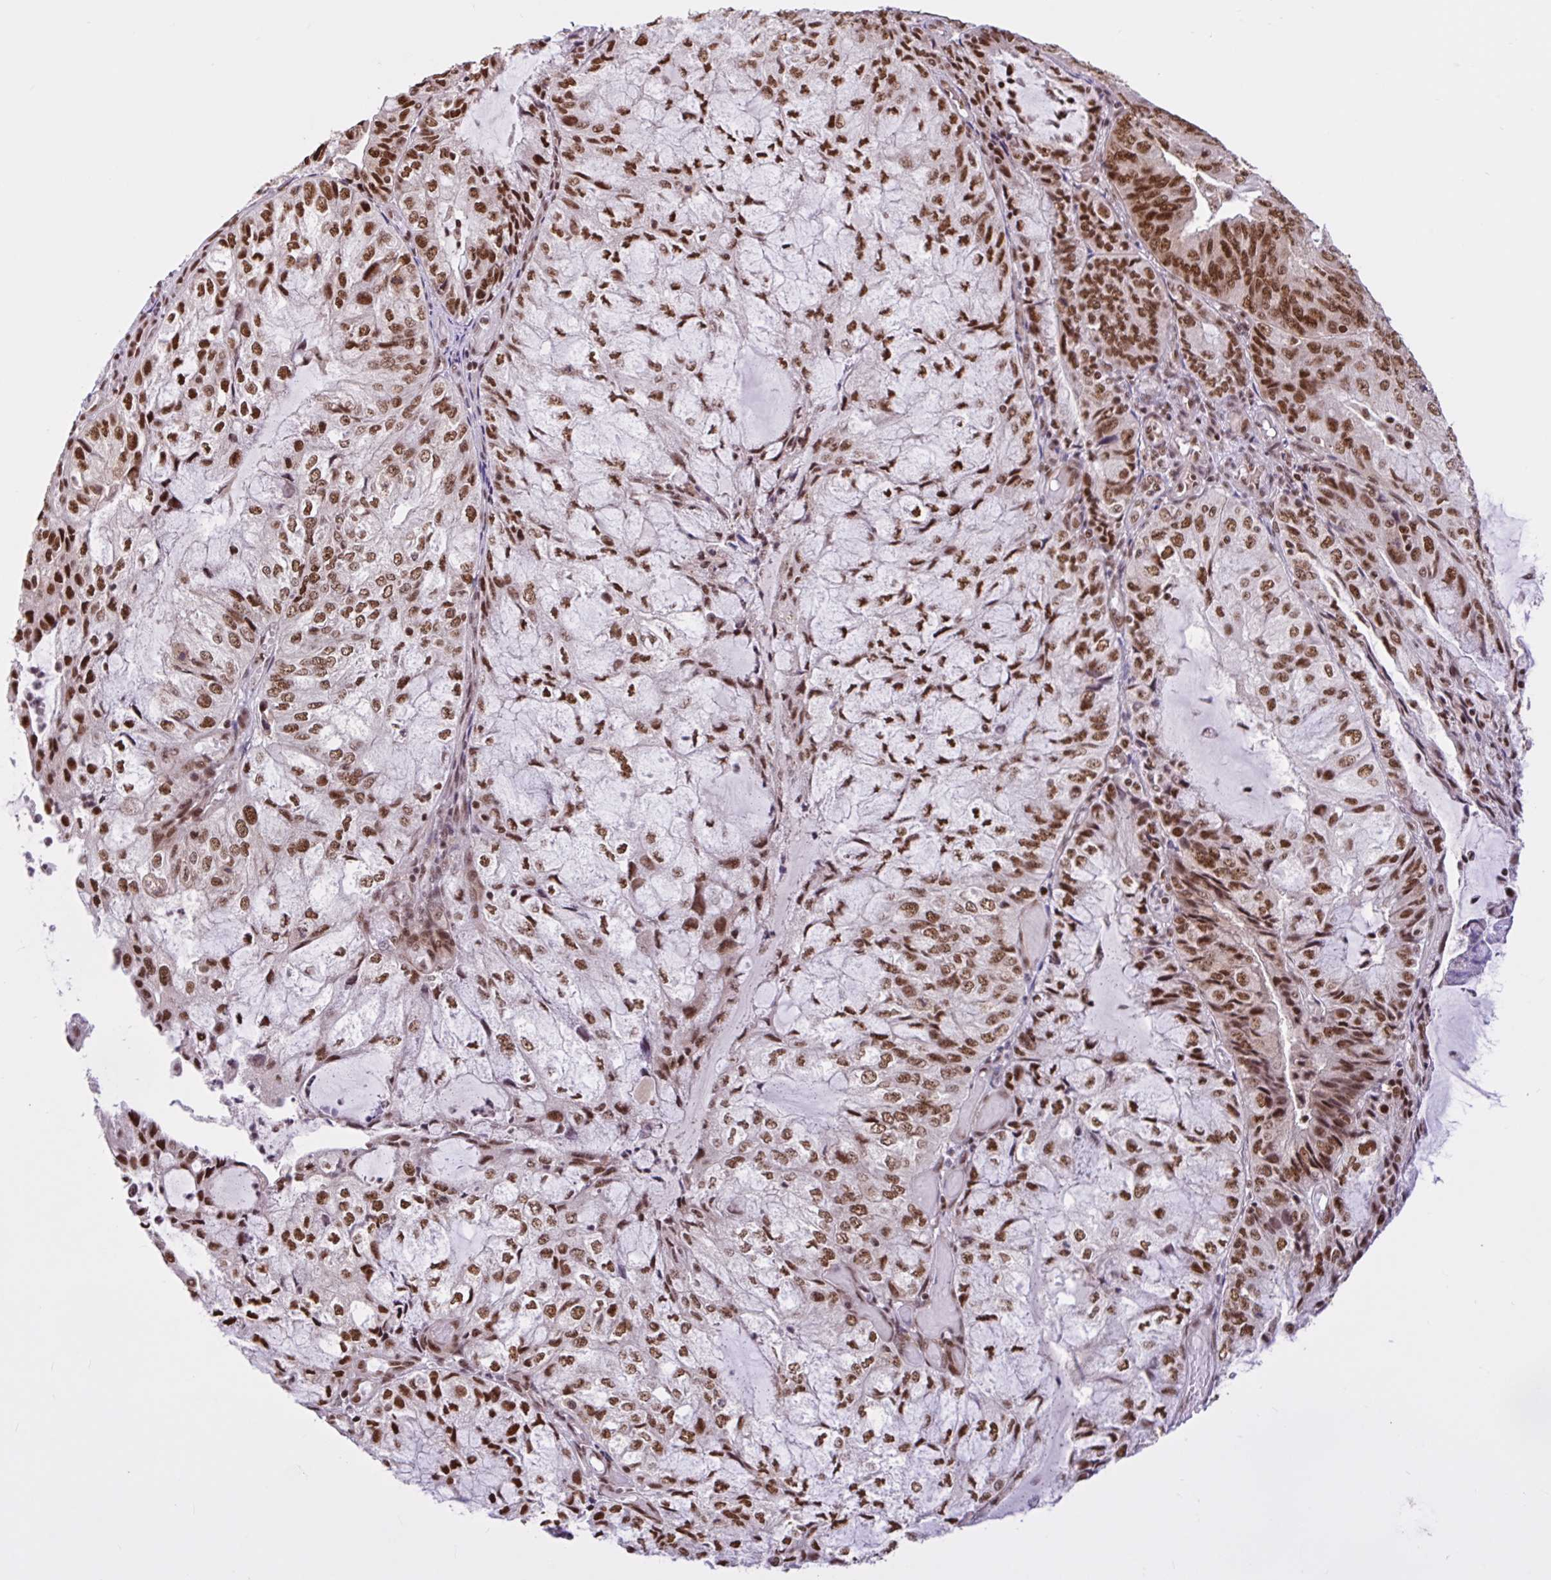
{"staining": {"intensity": "strong", "quantity": ">75%", "location": "nuclear"}, "tissue": "endometrial cancer", "cell_type": "Tumor cells", "image_type": "cancer", "snomed": [{"axis": "morphology", "description": "Adenocarcinoma, NOS"}, {"axis": "topography", "description": "Endometrium"}], "caption": "Protein staining demonstrates strong nuclear staining in about >75% of tumor cells in endometrial cancer (adenocarcinoma).", "gene": "CCDC12", "patient": {"sex": "female", "age": 81}}